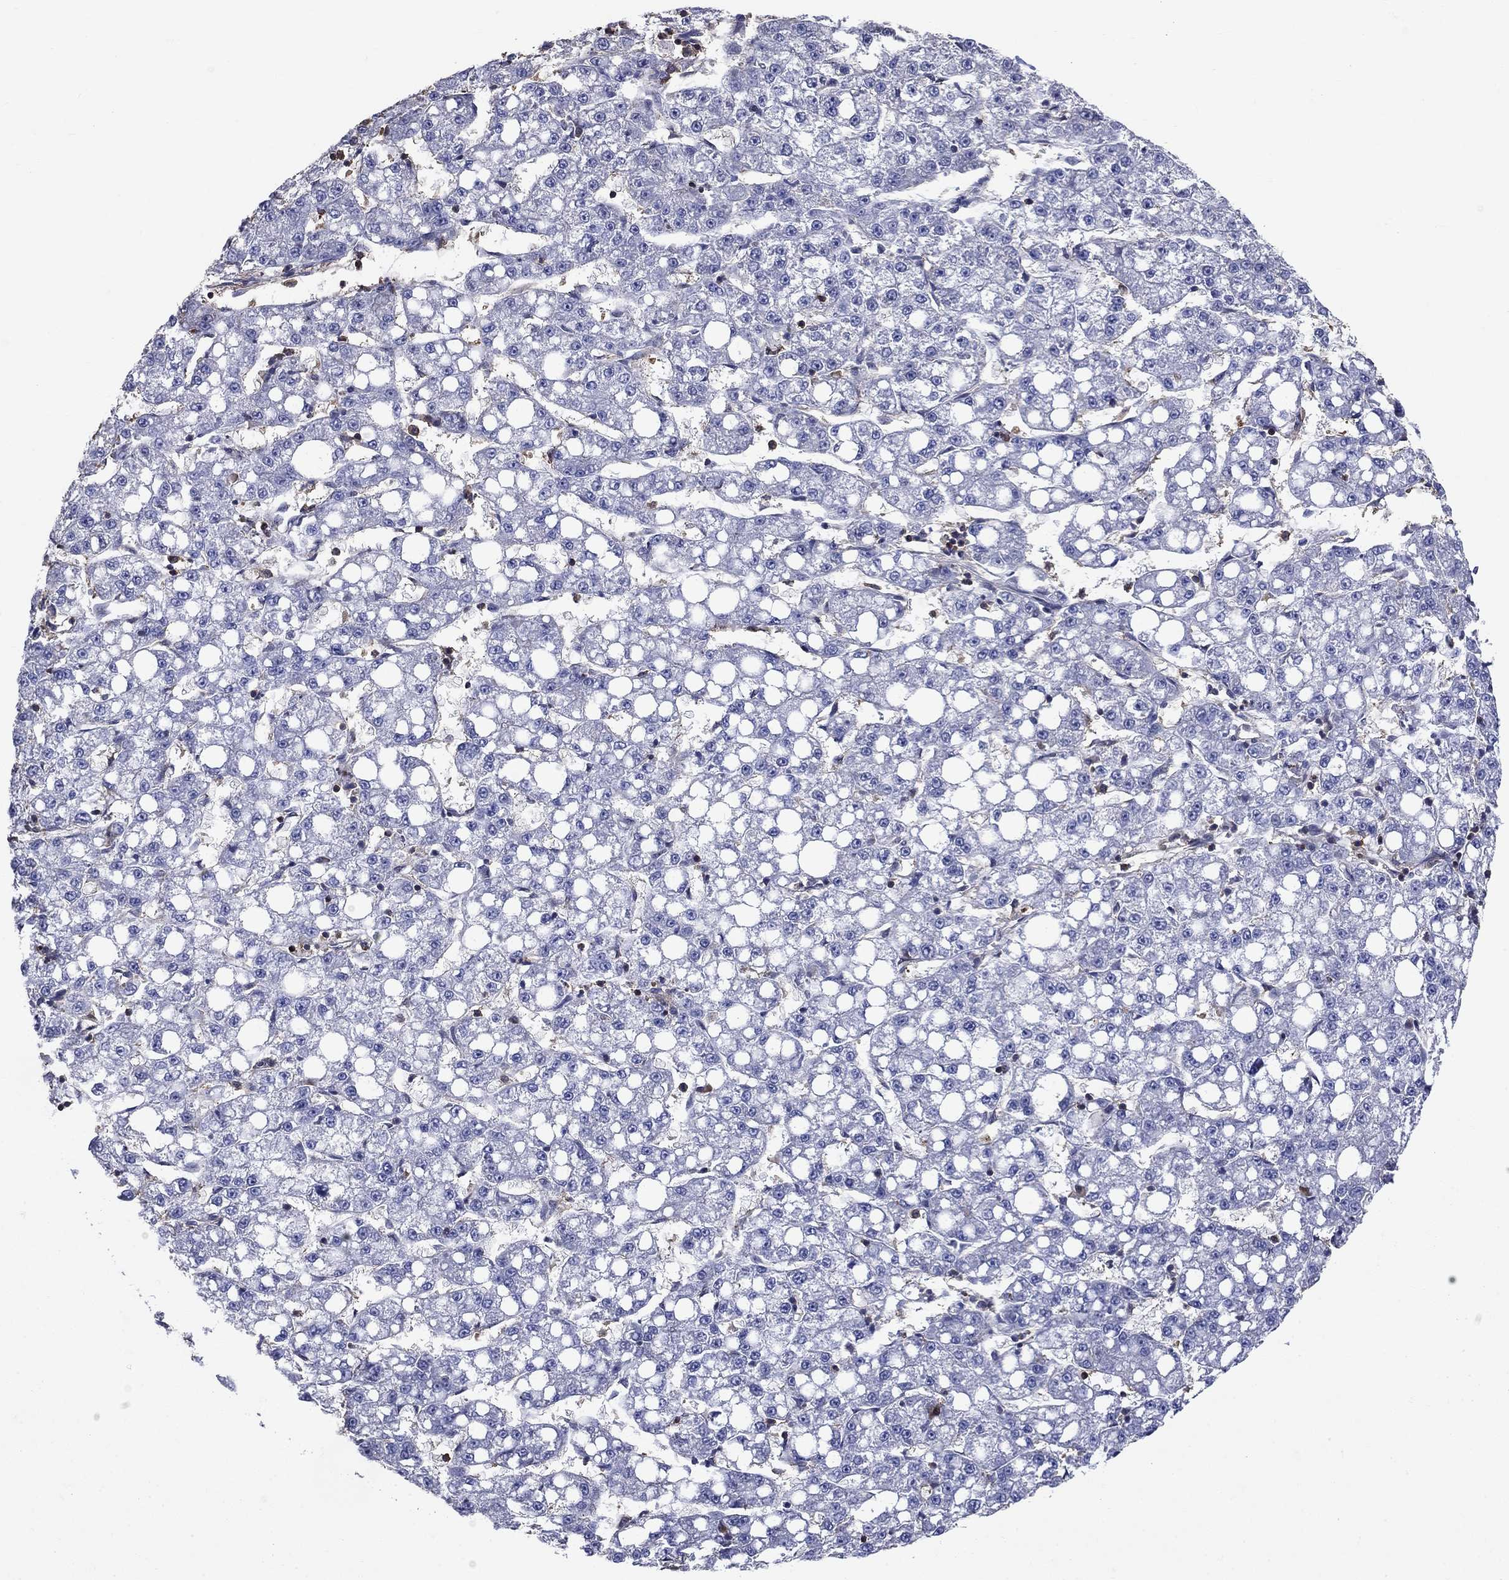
{"staining": {"intensity": "negative", "quantity": "none", "location": "none"}, "tissue": "liver cancer", "cell_type": "Tumor cells", "image_type": "cancer", "snomed": [{"axis": "morphology", "description": "Carcinoma, Hepatocellular, NOS"}, {"axis": "topography", "description": "Liver"}], "caption": "Tumor cells are negative for protein expression in human hepatocellular carcinoma (liver). The staining is performed using DAB brown chromogen with nuclei counter-stained in using hematoxylin.", "gene": "DVL1", "patient": {"sex": "female", "age": 65}}